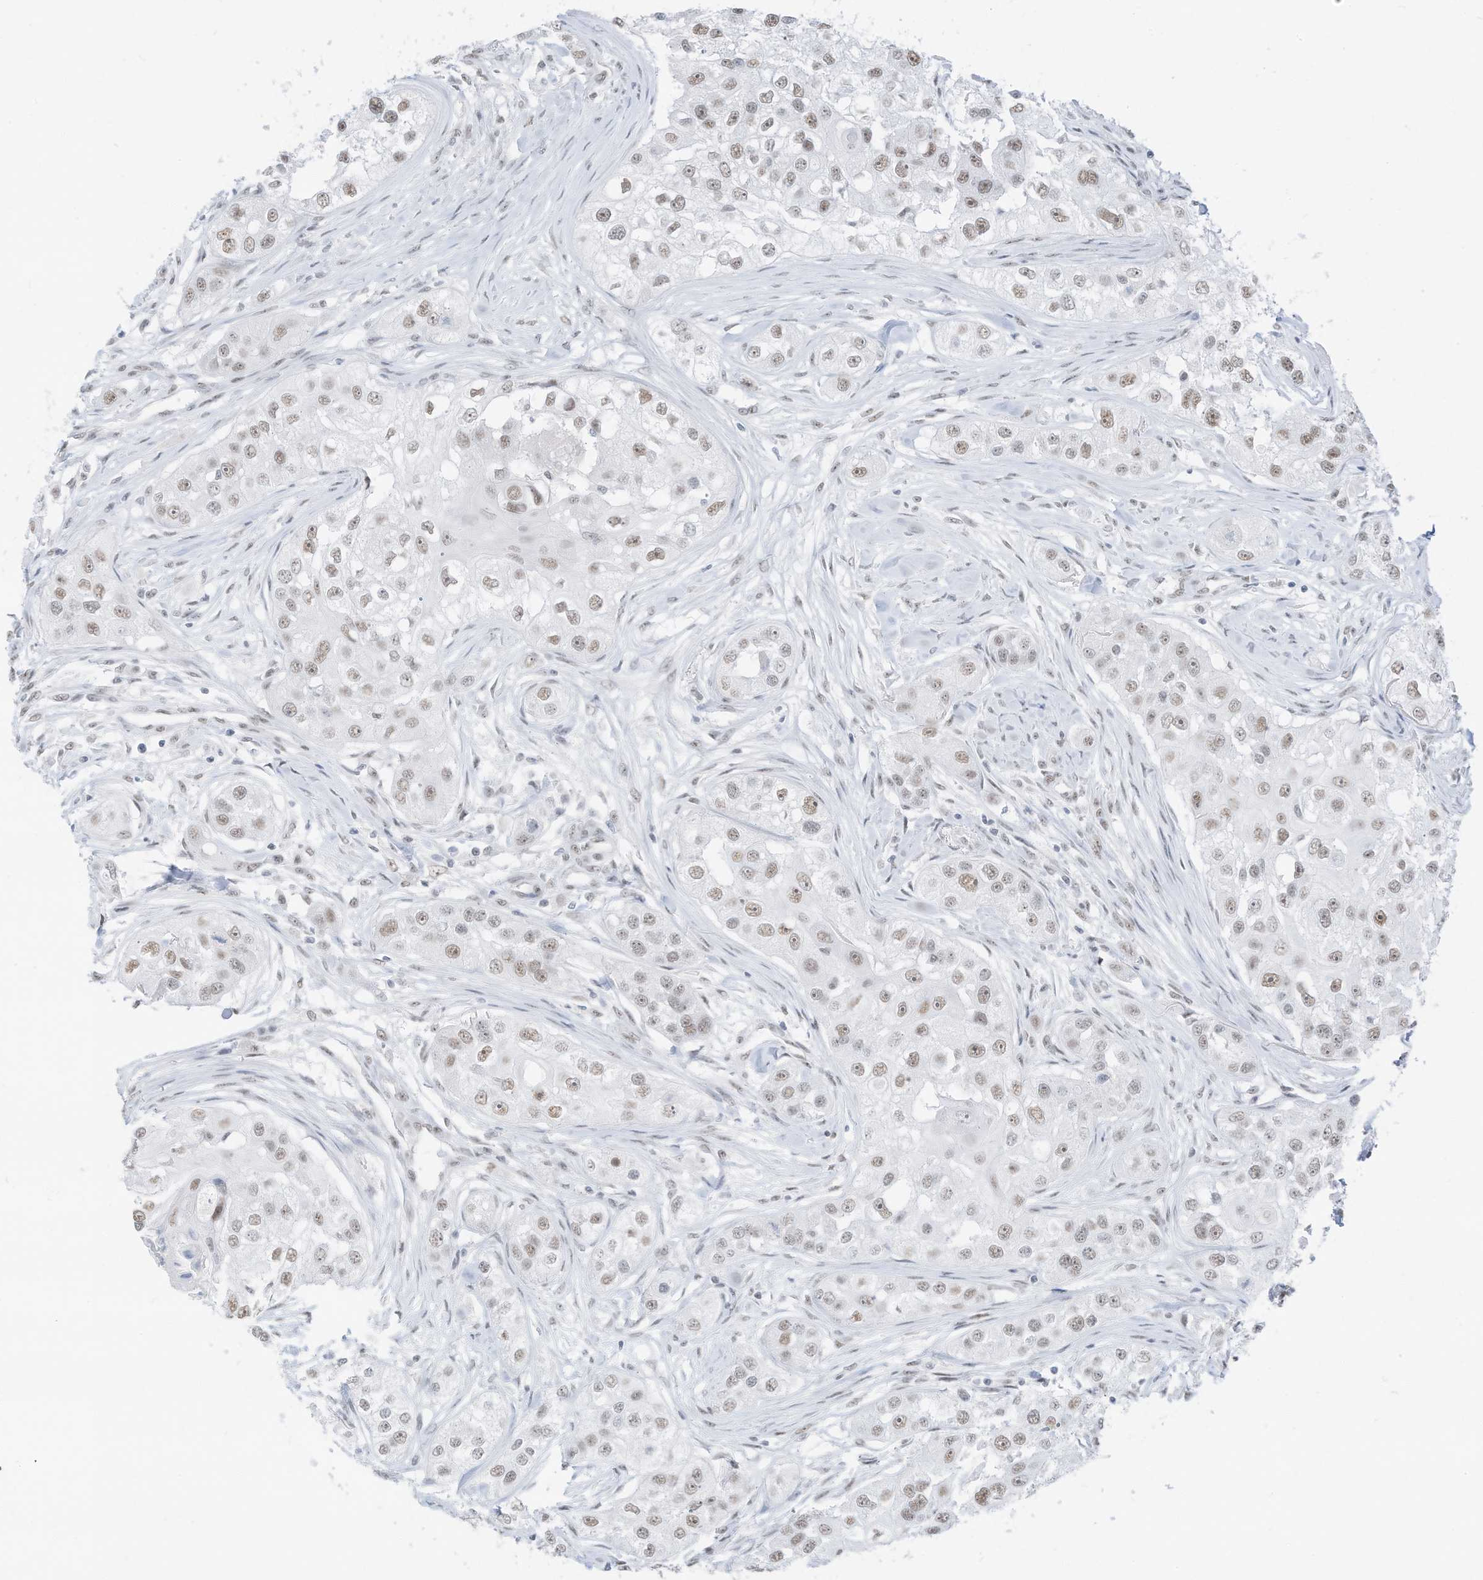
{"staining": {"intensity": "weak", "quantity": ">75%", "location": "nuclear"}, "tissue": "head and neck cancer", "cell_type": "Tumor cells", "image_type": "cancer", "snomed": [{"axis": "morphology", "description": "Normal tissue, NOS"}, {"axis": "morphology", "description": "Squamous cell carcinoma, NOS"}, {"axis": "topography", "description": "Skeletal muscle"}, {"axis": "topography", "description": "Head-Neck"}], "caption": "Protein expression analysis of human head and neck squamous cell carcinoma reveals weak nuclear positivity in about >75% of tumor cells.", "gene": "PGC", "patient": {"sex": "male", "age": 51}}